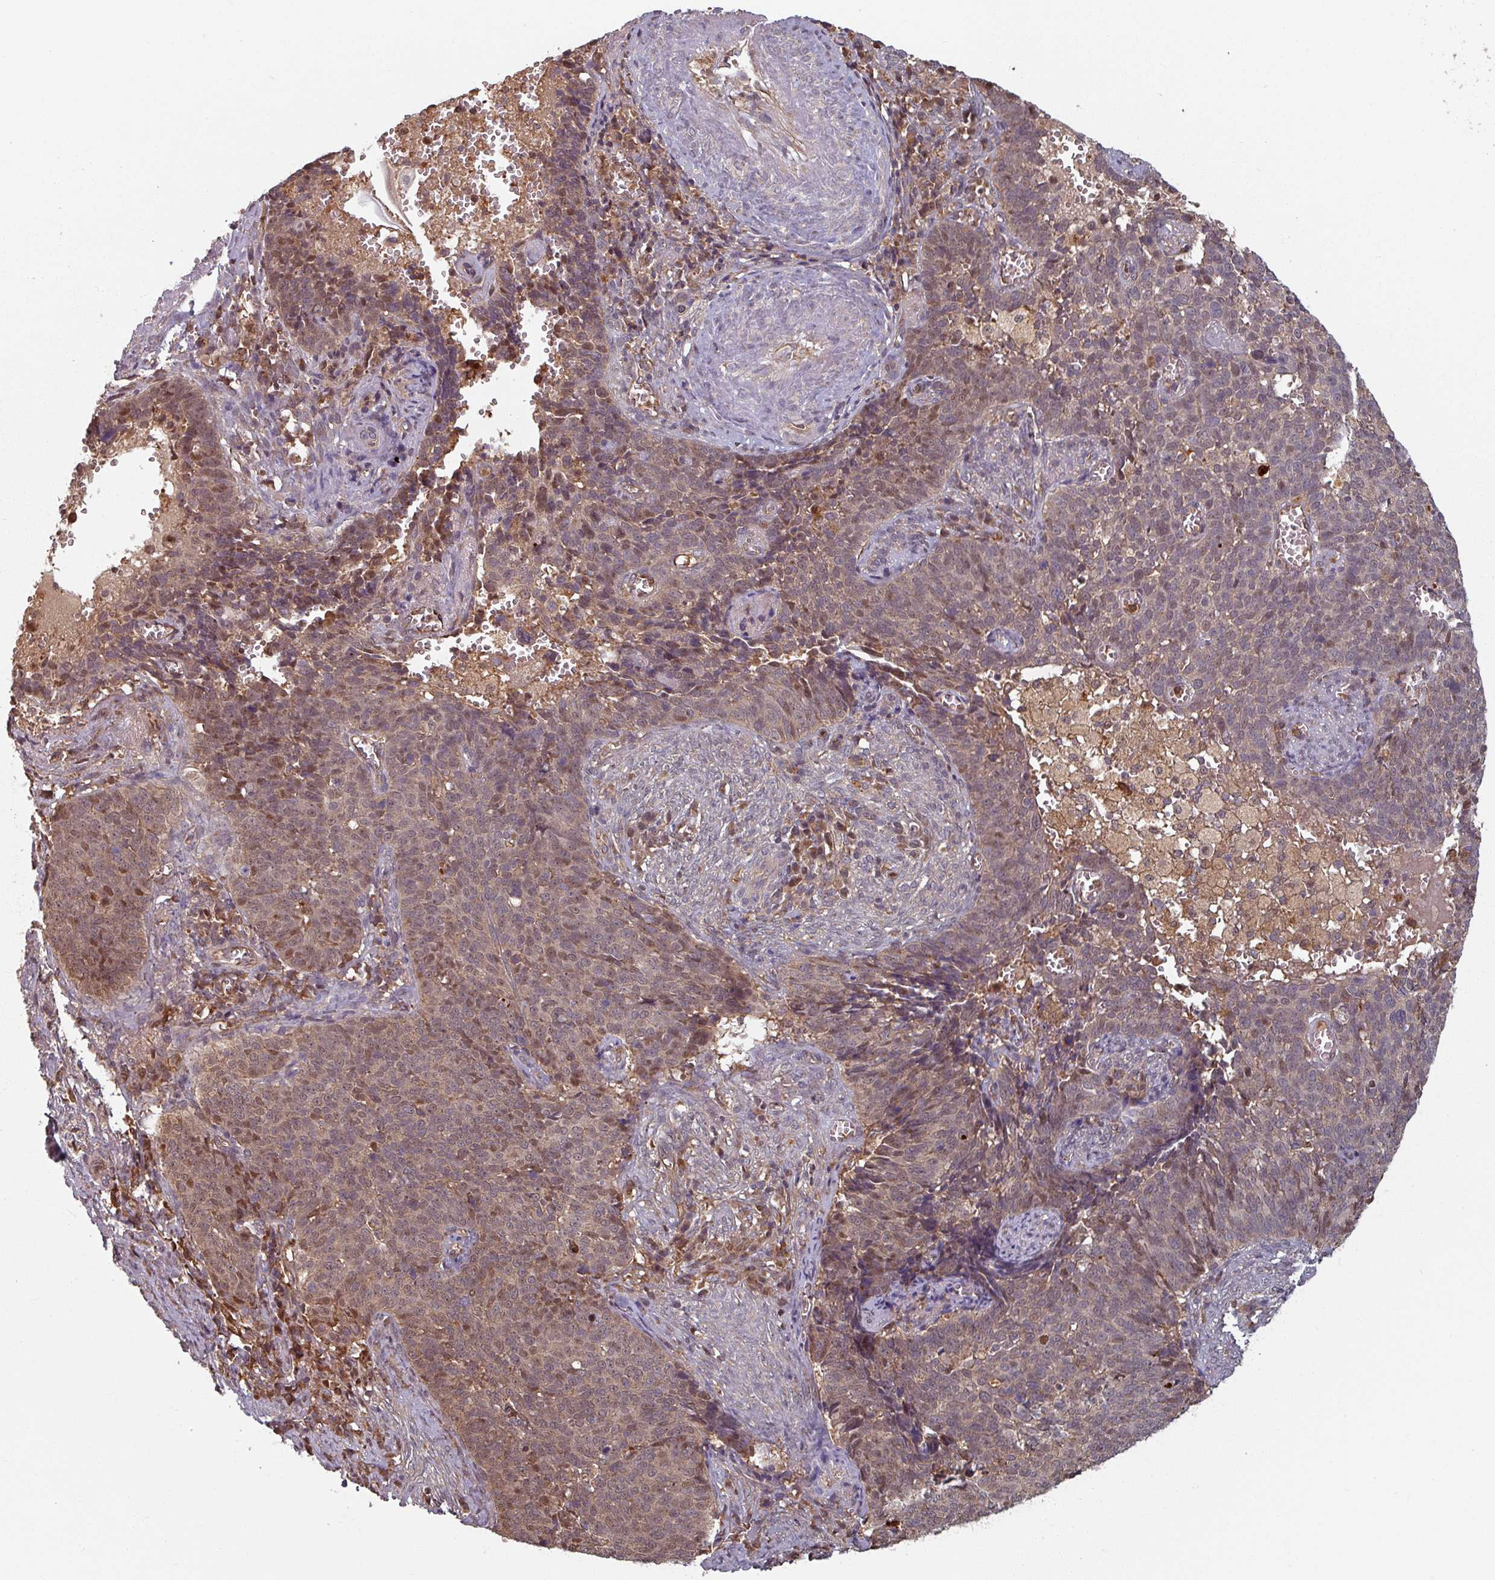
{"staining": {"intensity": "moderate", "quantity": "25%-75%", "location": "cytoplasmic/membranous,nuclear"}, "tissue": "cervical cancer", "cell_type": "Tumor cells", "image_type": "cancer", "snomed": [{"axis": "morphology", "description": "Normal tissue, NOS"}, {"axis": "morphology", "description": "Squamous cell carcinoma, NOS"}, {"axis": "topography", "description": "Cervix"}], "caption": "Cervical cancer (squamous cell carcinoma) stained with immunohistochemistry (IHC) shows moderate cytoplasmic/membranous and nuclear expression in approximately 25%-75% of tumor cells. (DAB IHC with brightfield microscopy, high magnification).", "gene": "EID1", "patient": {"sex": "female", "age": 39}}